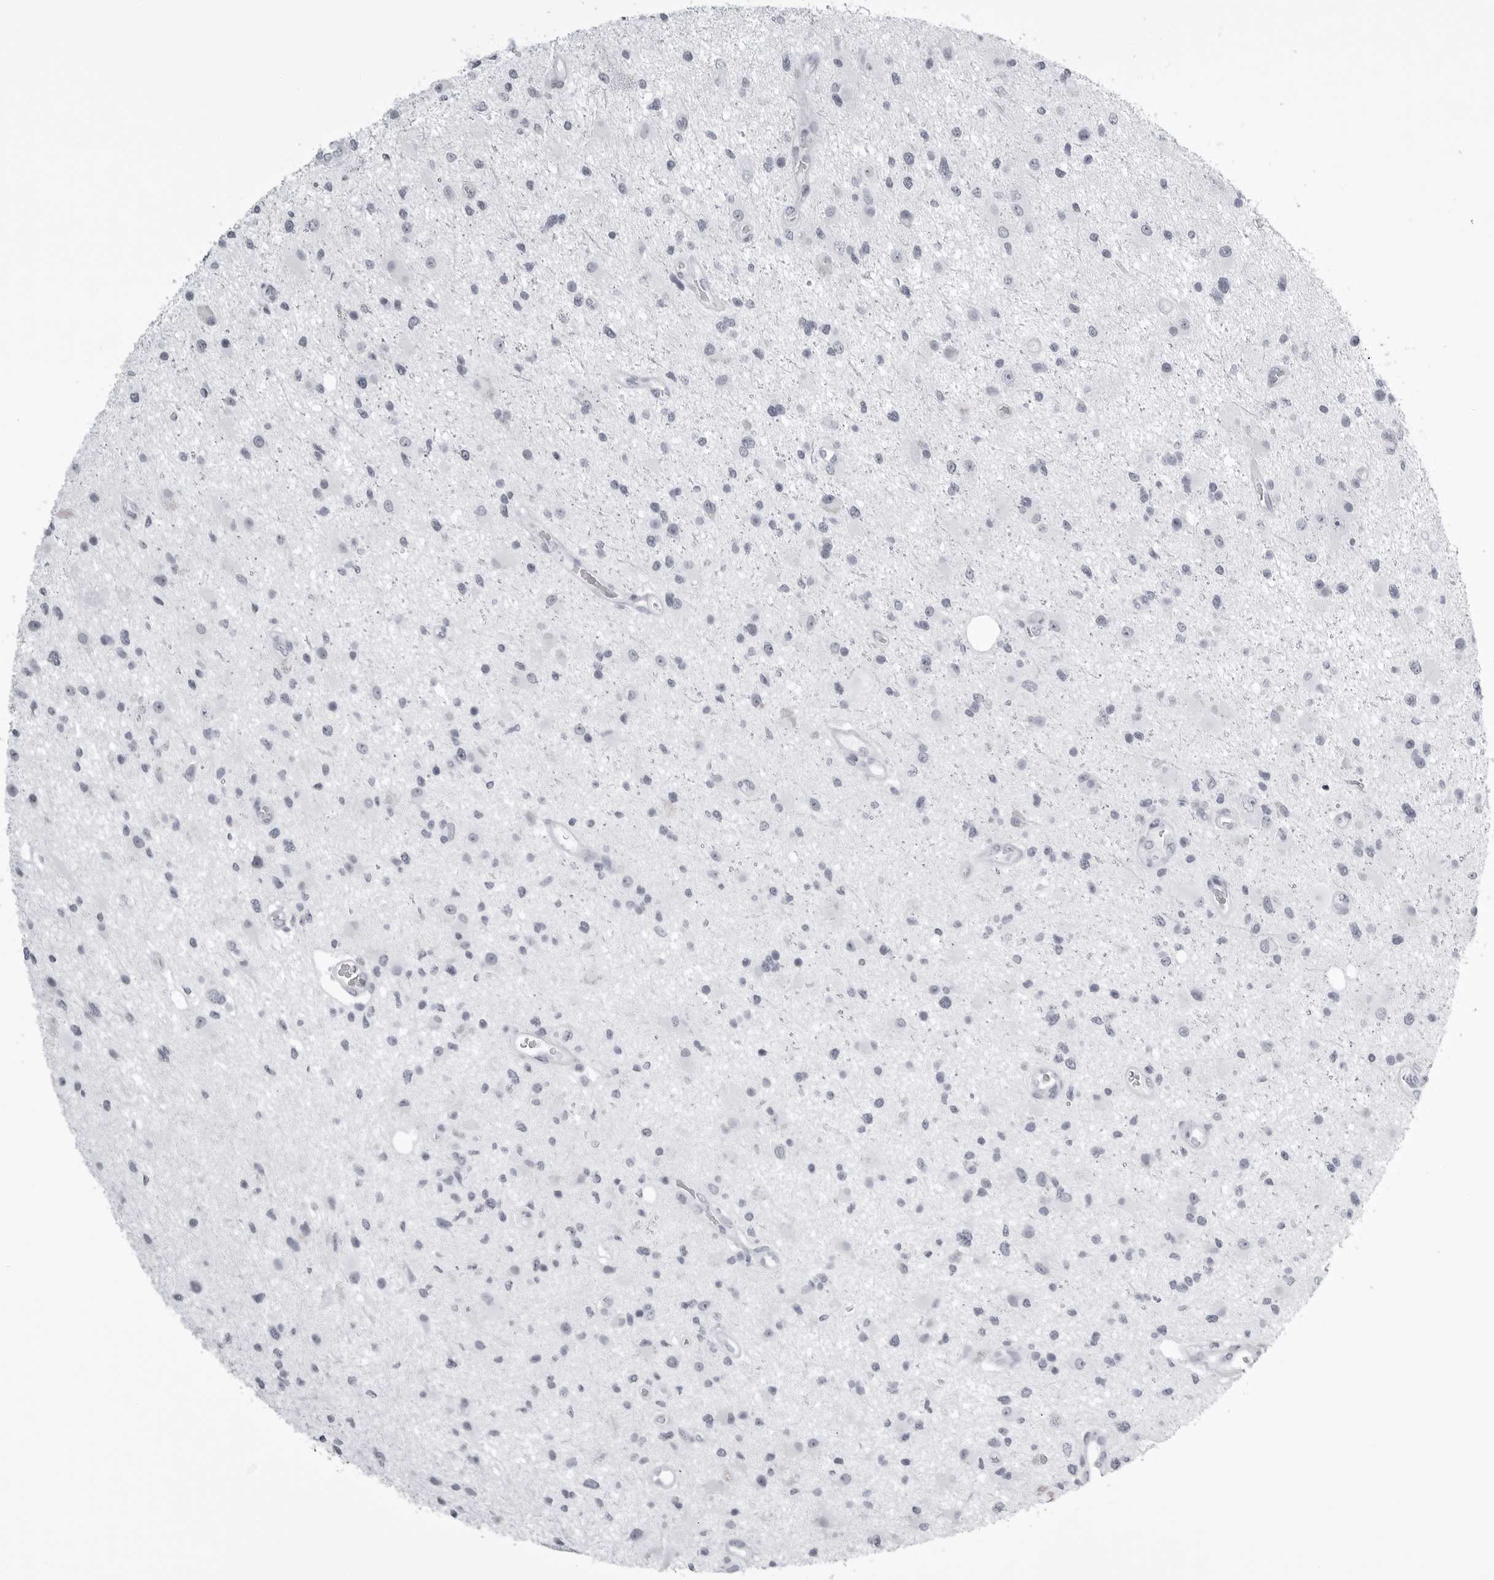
{"staining": {"intensity": "negative", "quantity": "none", "location": "none"}, "tissue": "glioma", "cell_type": "Tumor cells", "image_type": "cancer", "snomed": [{"axis": "morphology", "description": "Glioma, malignant, High grade"}, {"axis": "topography", "description": "Brain"}], "caption": "Malignant glioma (high-grade) stained for a protein using immunohistochemistry shows no staining tumor cells.", "gene": "UROD", "patient": {"sex": "male", "age": 33}}